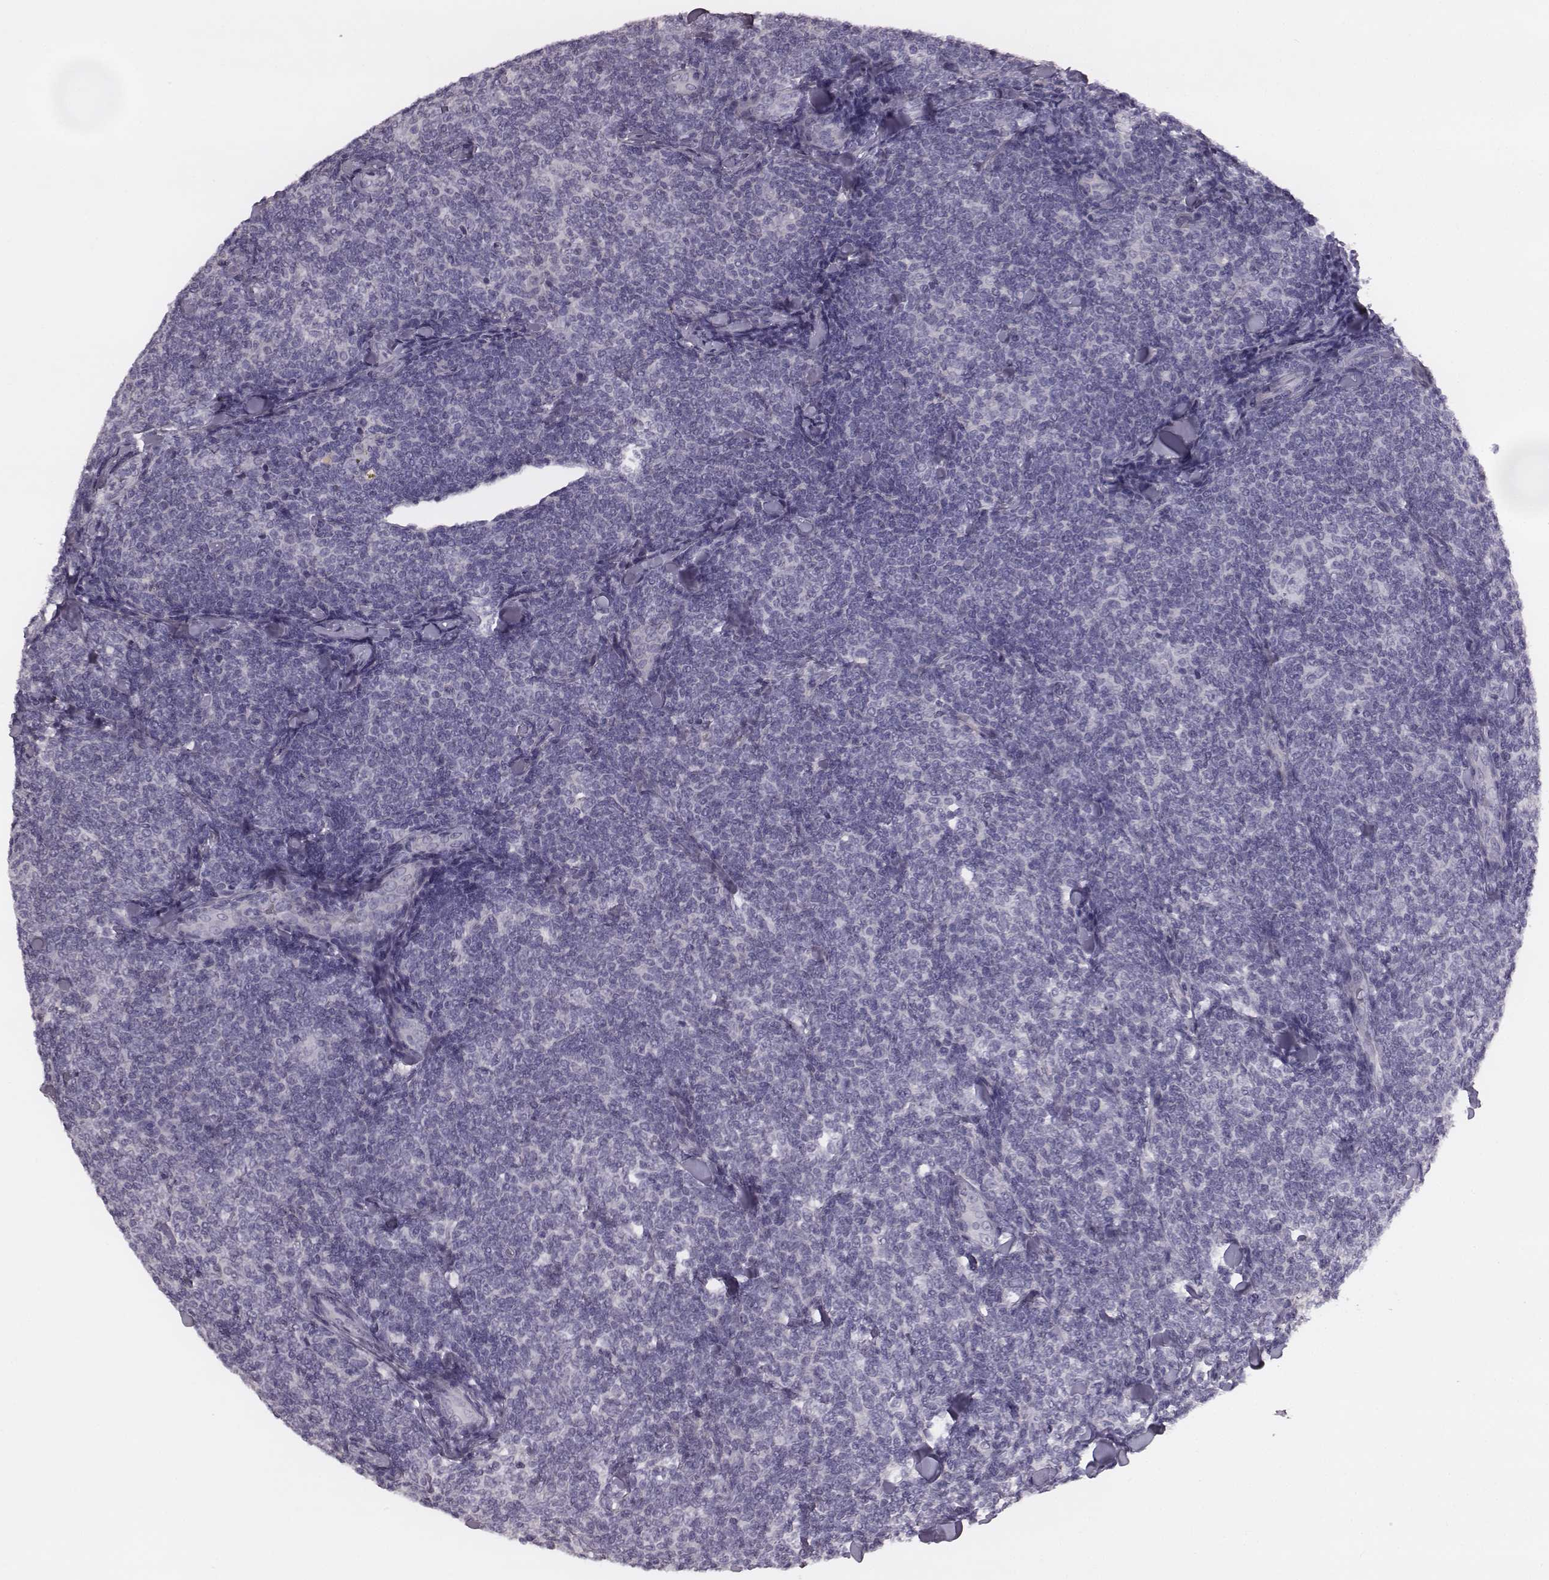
{"staining": {"intensity": "negative", "quantity": "none", "location": "none"}, "tissue": "lymphoma", "cell_type": "Tumor cells", "image_type": "cancer", "snomed": [{"axis": "morphology", "description": "Malignant lymphoma, non-Hodgkin's type, Low grade"}, {"axis": "topography", "description": "Lymph node"}], "caption": "The image exhibits no staining of tumor cells in lymphoma.", "gene": "PDE8B", "patient": {"sex": "female", "age": 56}}